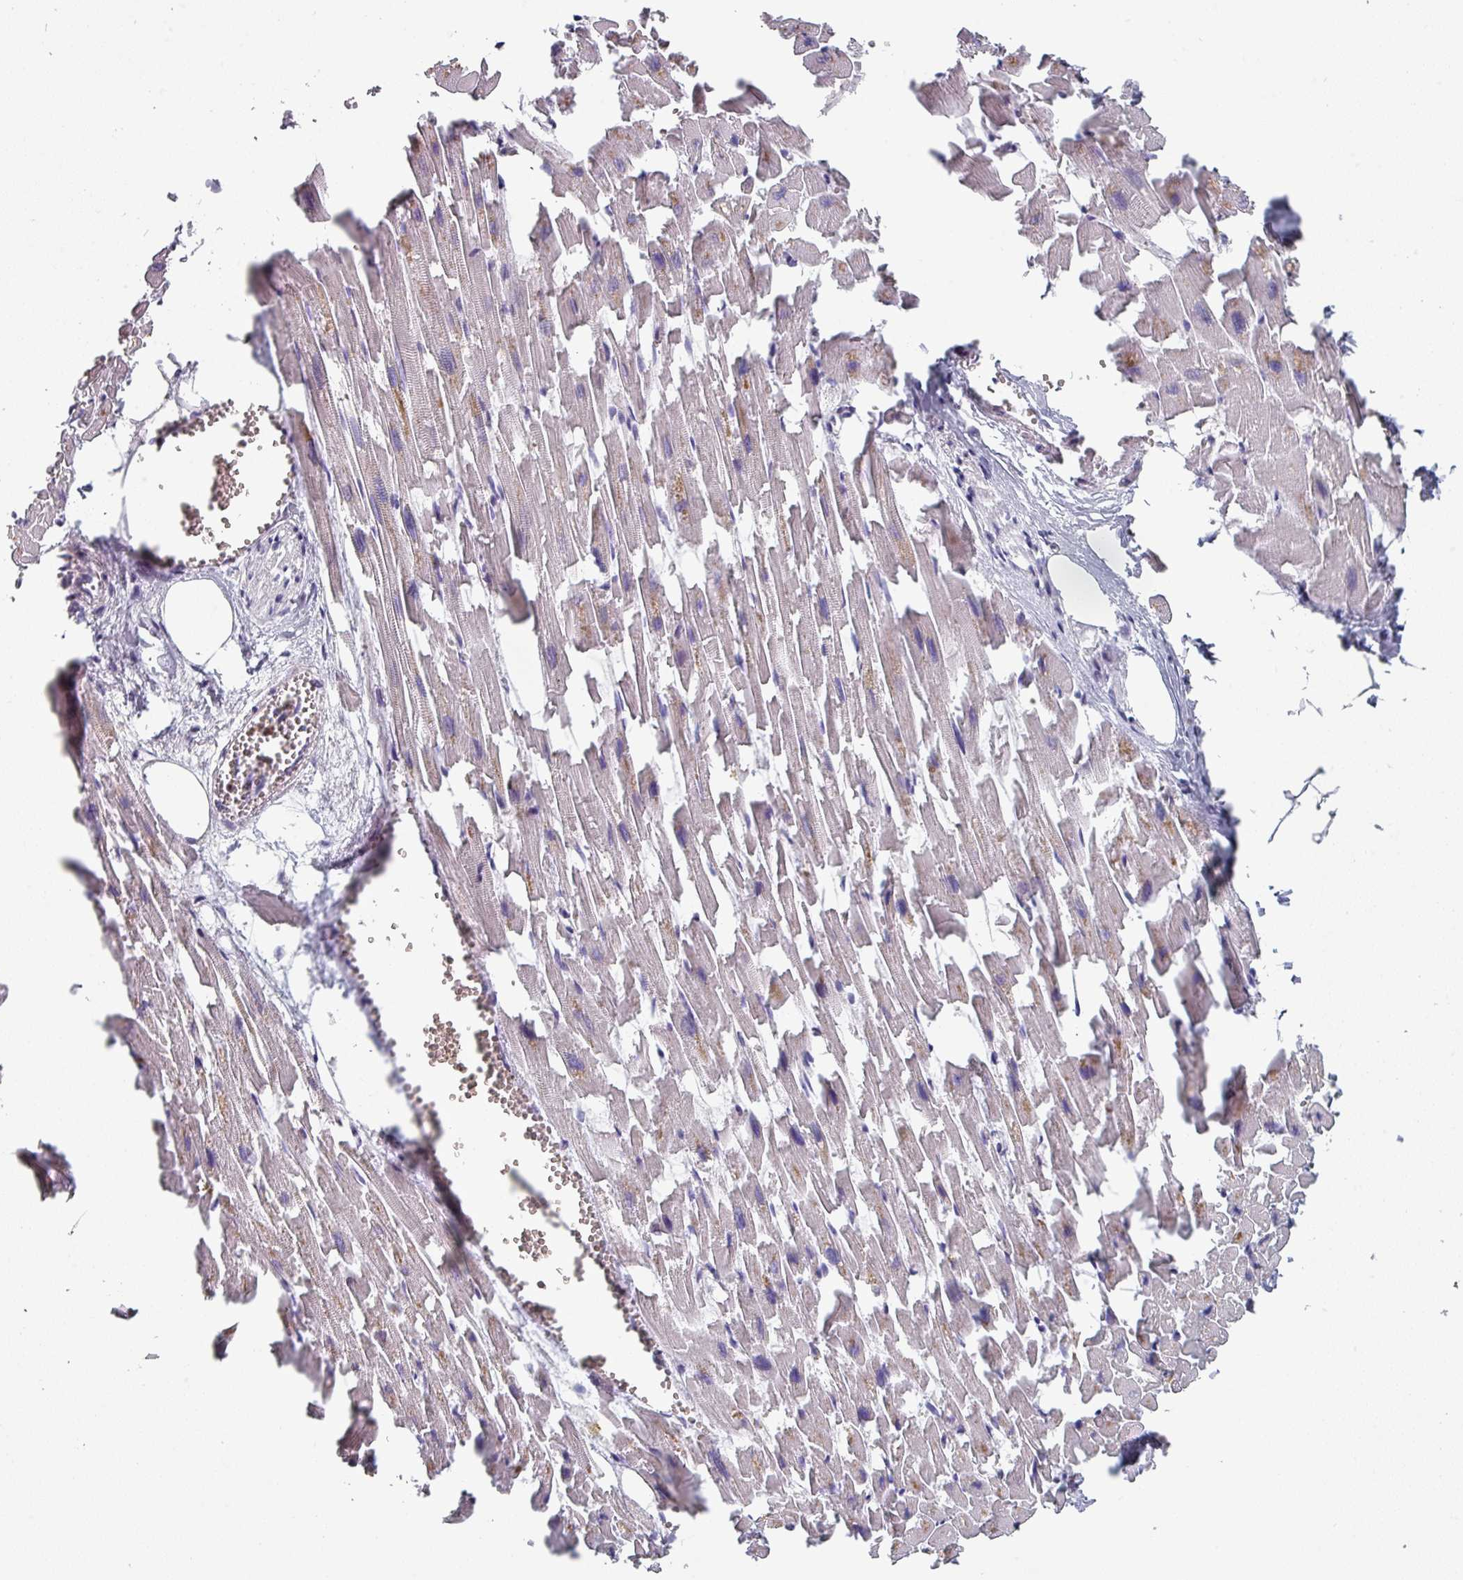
{"staining": {"intensity": "negative", "quantity": "none", "location": "none"}, "tissue": "heart muscle", "cell_type": "Cardiomyocytes", "image_type": "normal", "snomed": [{"axis": "morphology", "description": "Normal tissue, NOS"}, {"axis": "topography", "description": "Heart"}], "caption": "DAB (3,3'-diaminobenzidine) immunohistochemical staining of benign human heart muscle exhibits no significant expression in cardiomyocytes. The staining is performed using DAB brown chromogen with nuclei counter-stained in using hematoxylin.", "gene": "PRAMEF7", "patient": {"sex": "female", "age": 64}}